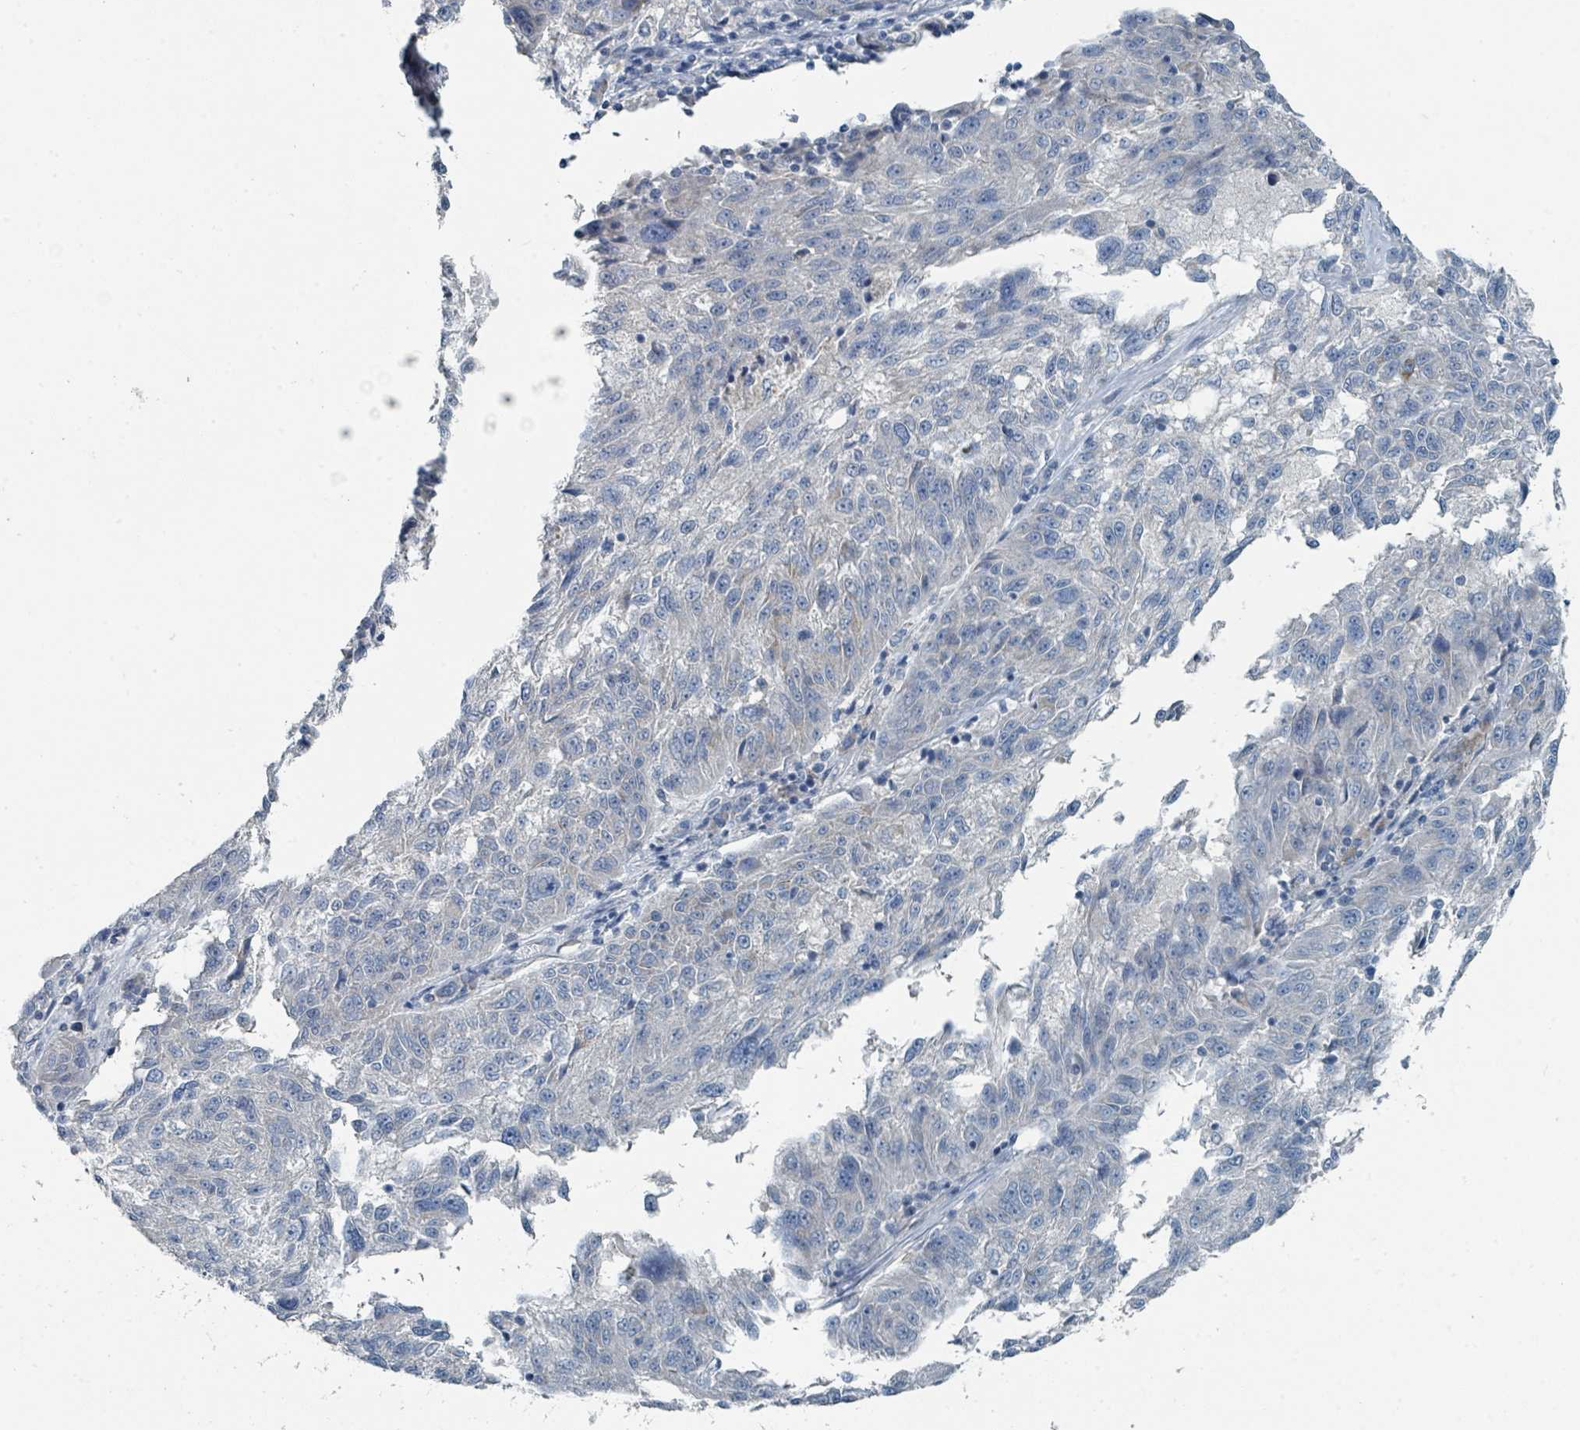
{"staining": {"intensity": "negative", "quantity": "none", "location": "none"}, "tissue": "melanoma", "cell_type": "Tumor cells", "image_type": "cancer", "snomed": [{"axis": "morphology", "description": "Malignant melanoma, NOS"}, {"axis": "topography", "description": "Skin"}], "caption": "Tumor cells are negative for brown protein staining in malignant melanoma.", "gene": "RASA4", "patient": {"sex": "male", "age": 53}}